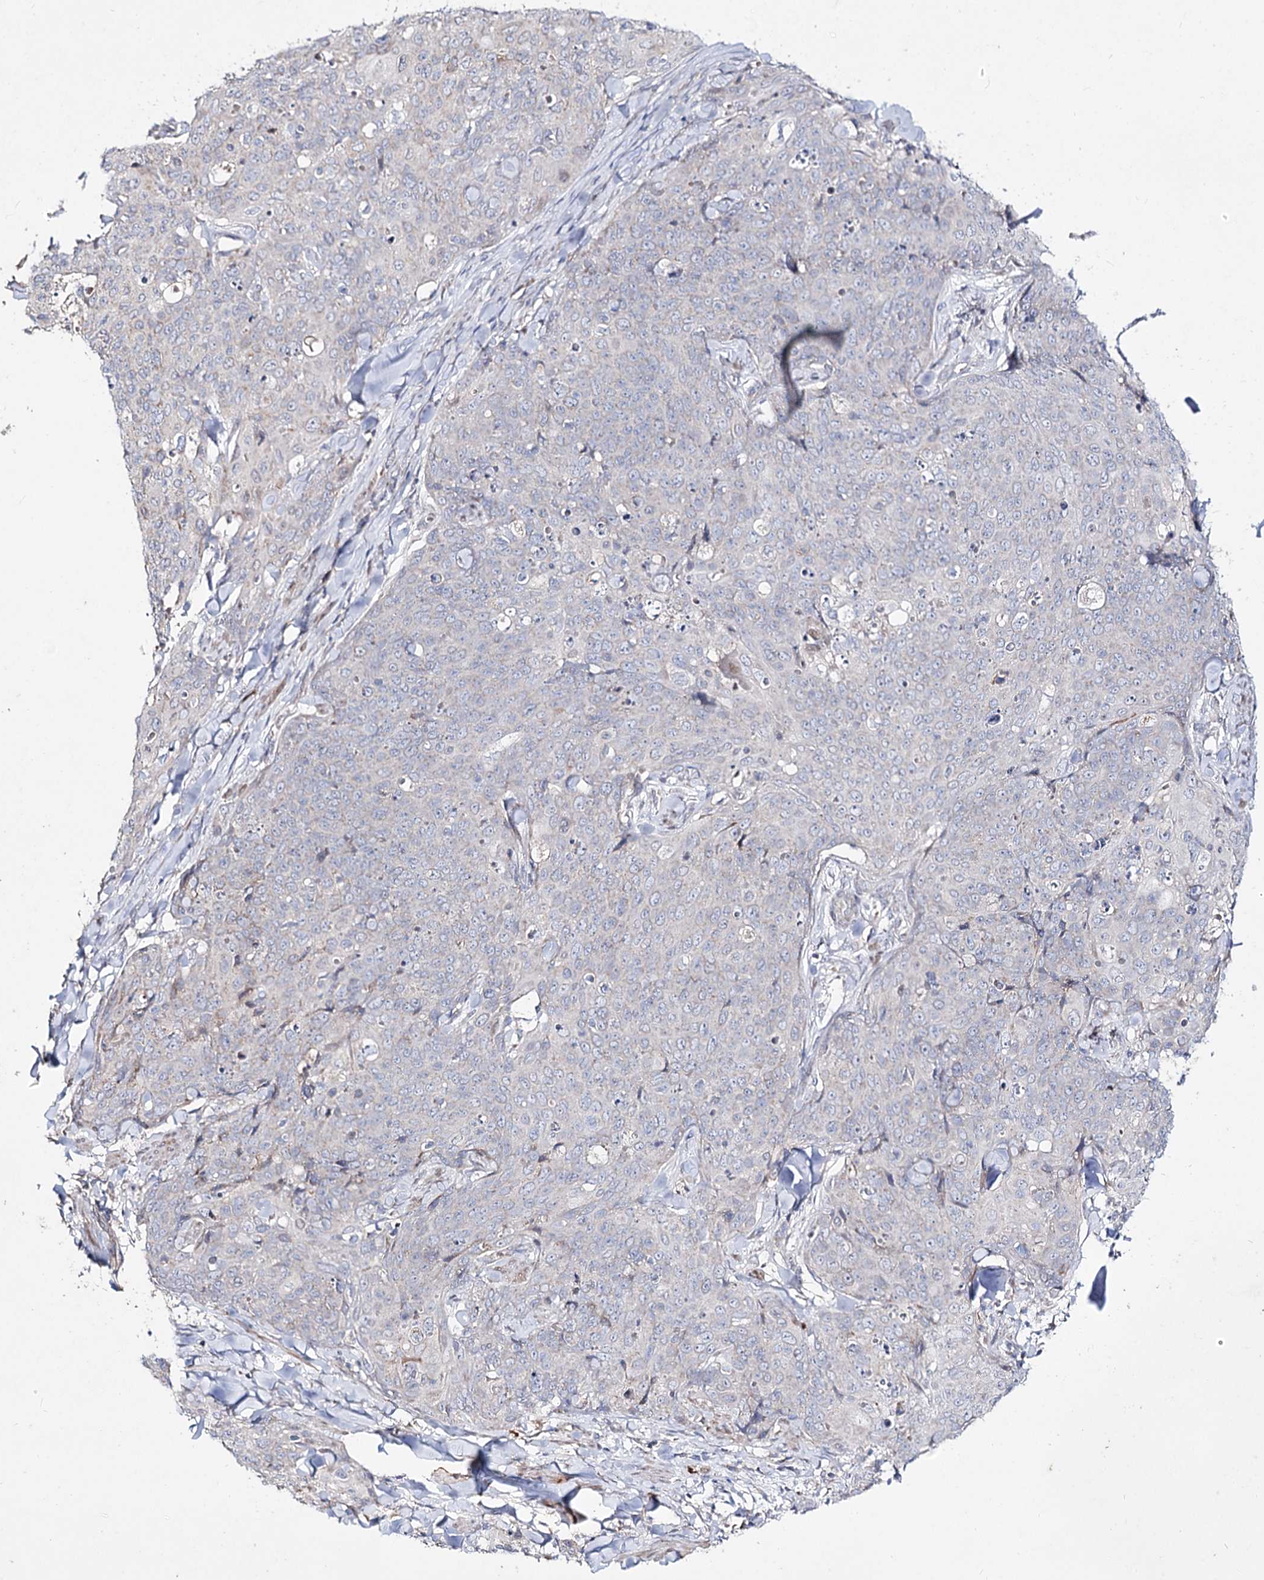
{"staining": {"intensity": "negative", "quantity": "none", "location": "none"}, "tissue": "skin cancer", "cell_type": "Tumor cells", "image_type": "cancer", "snomed": [{"axis": "morphology", "description": "Squamous cell carcinoma, NOS"}, {"axis": "topography", "description": "Skin"}, {"axis": "topography", "description": "Vulva"}], "caption": "The photomicrograph demonstrates no staining of tumor cells in skin cancer. The staining was performed using DAB to visualize the protein expression in brown, while the nuclei were stained in blue with hematoxylin (Magnification: 20x).", "gene": "C11orf80", "patient": {"sex": "female", "age": 85}}